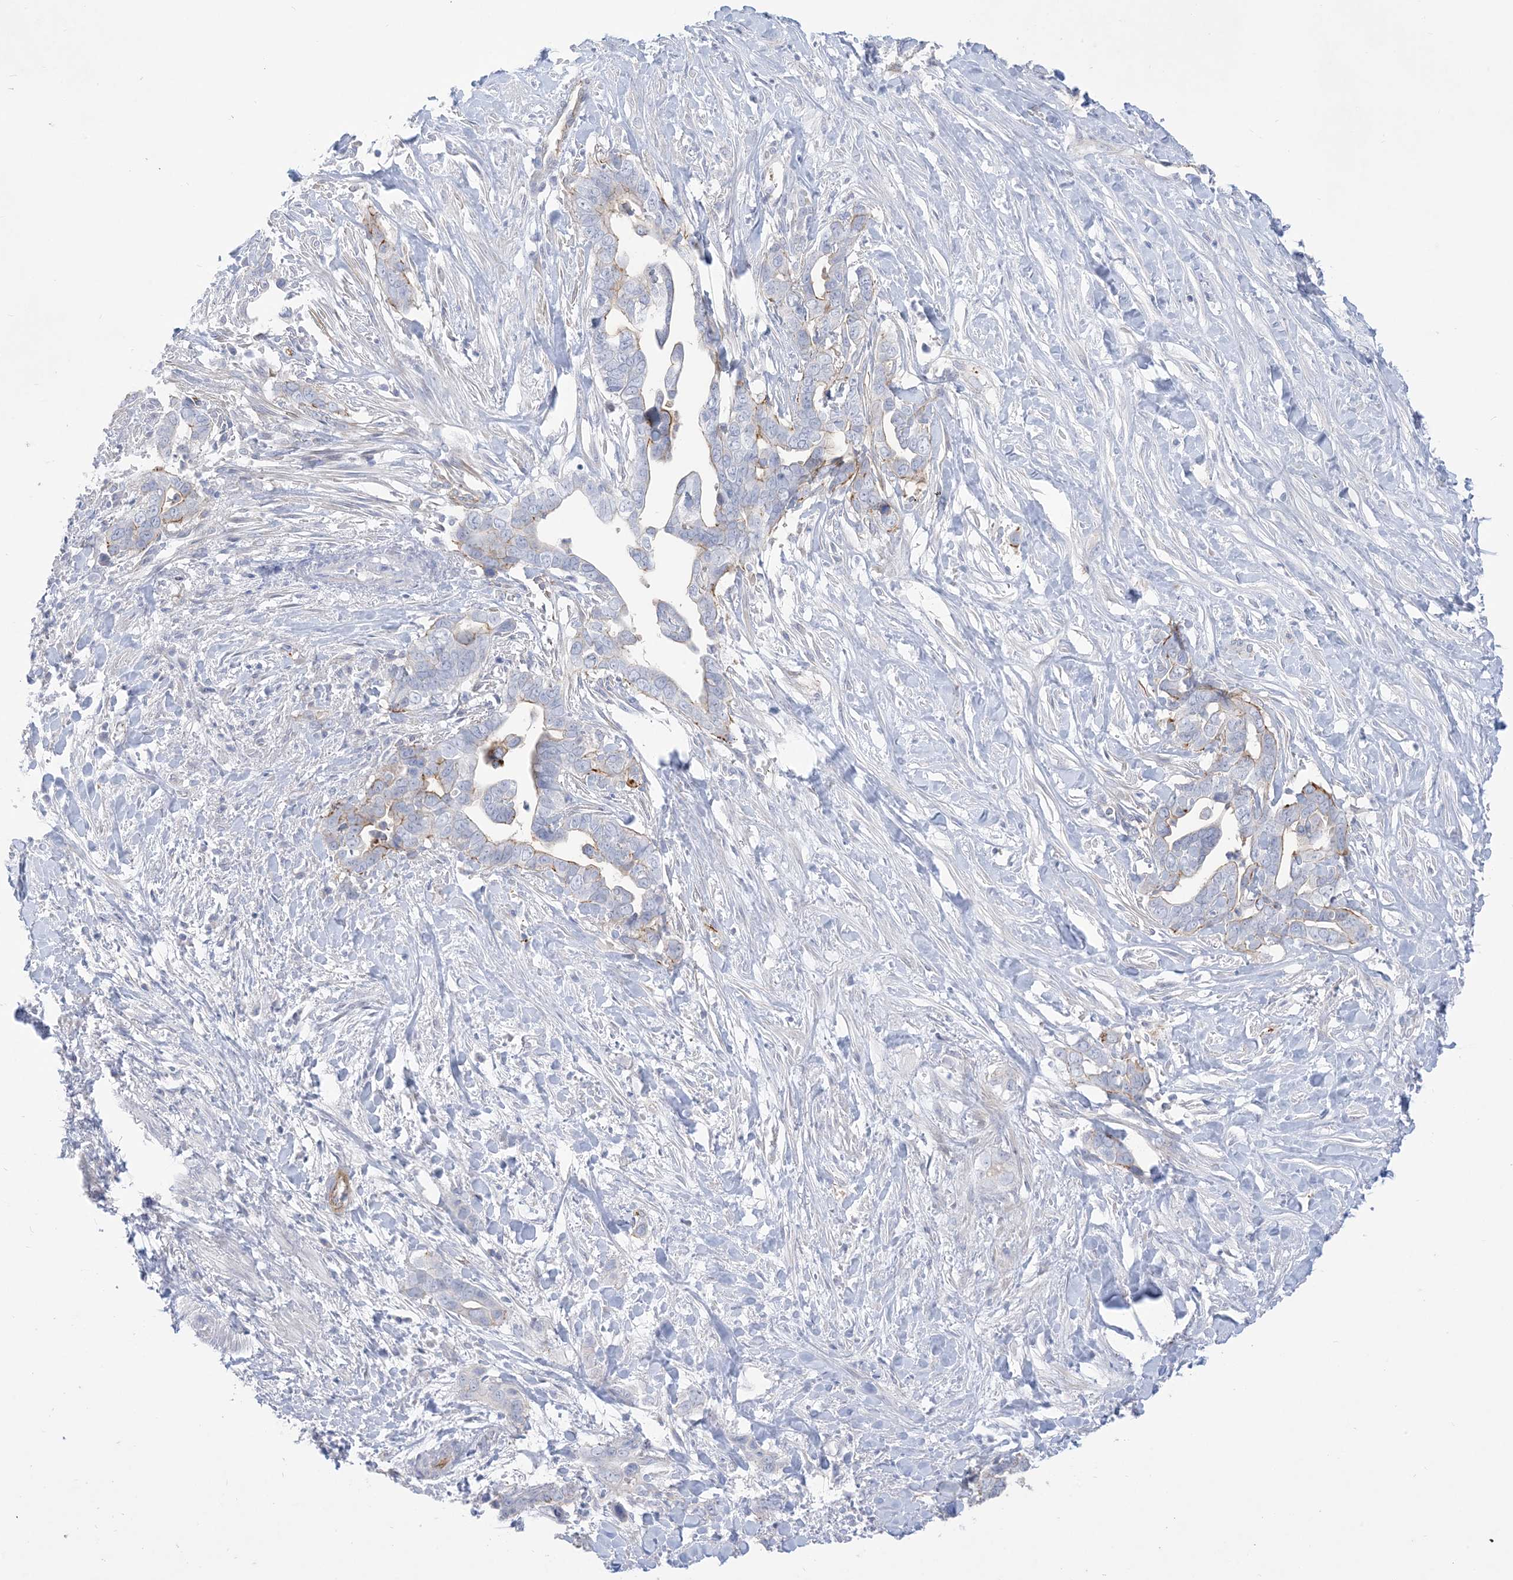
{"staining": {"intensity": "moderate", "quantity": "<25%", "location": "cytoplasmic/membranous"}, "tissue": "liver cancer", "cell_type": "Tumor cells", "image_type": "cancer", "snomed": [{"axis": "morphology", "description": "Cholangiocarcinoma"}, {"axis": "topography", "description": "Liver"}], "caption": "Moderate cytoplasmic/membranous staining is identified in approximately <25% of tumor cells in liver cholangiocarcinoma. (DAB IHC, brown staining for protein, blue staining for nuclei).", "gene": "B3GNT7", "patient": {"sex": "female", "age": 79}}